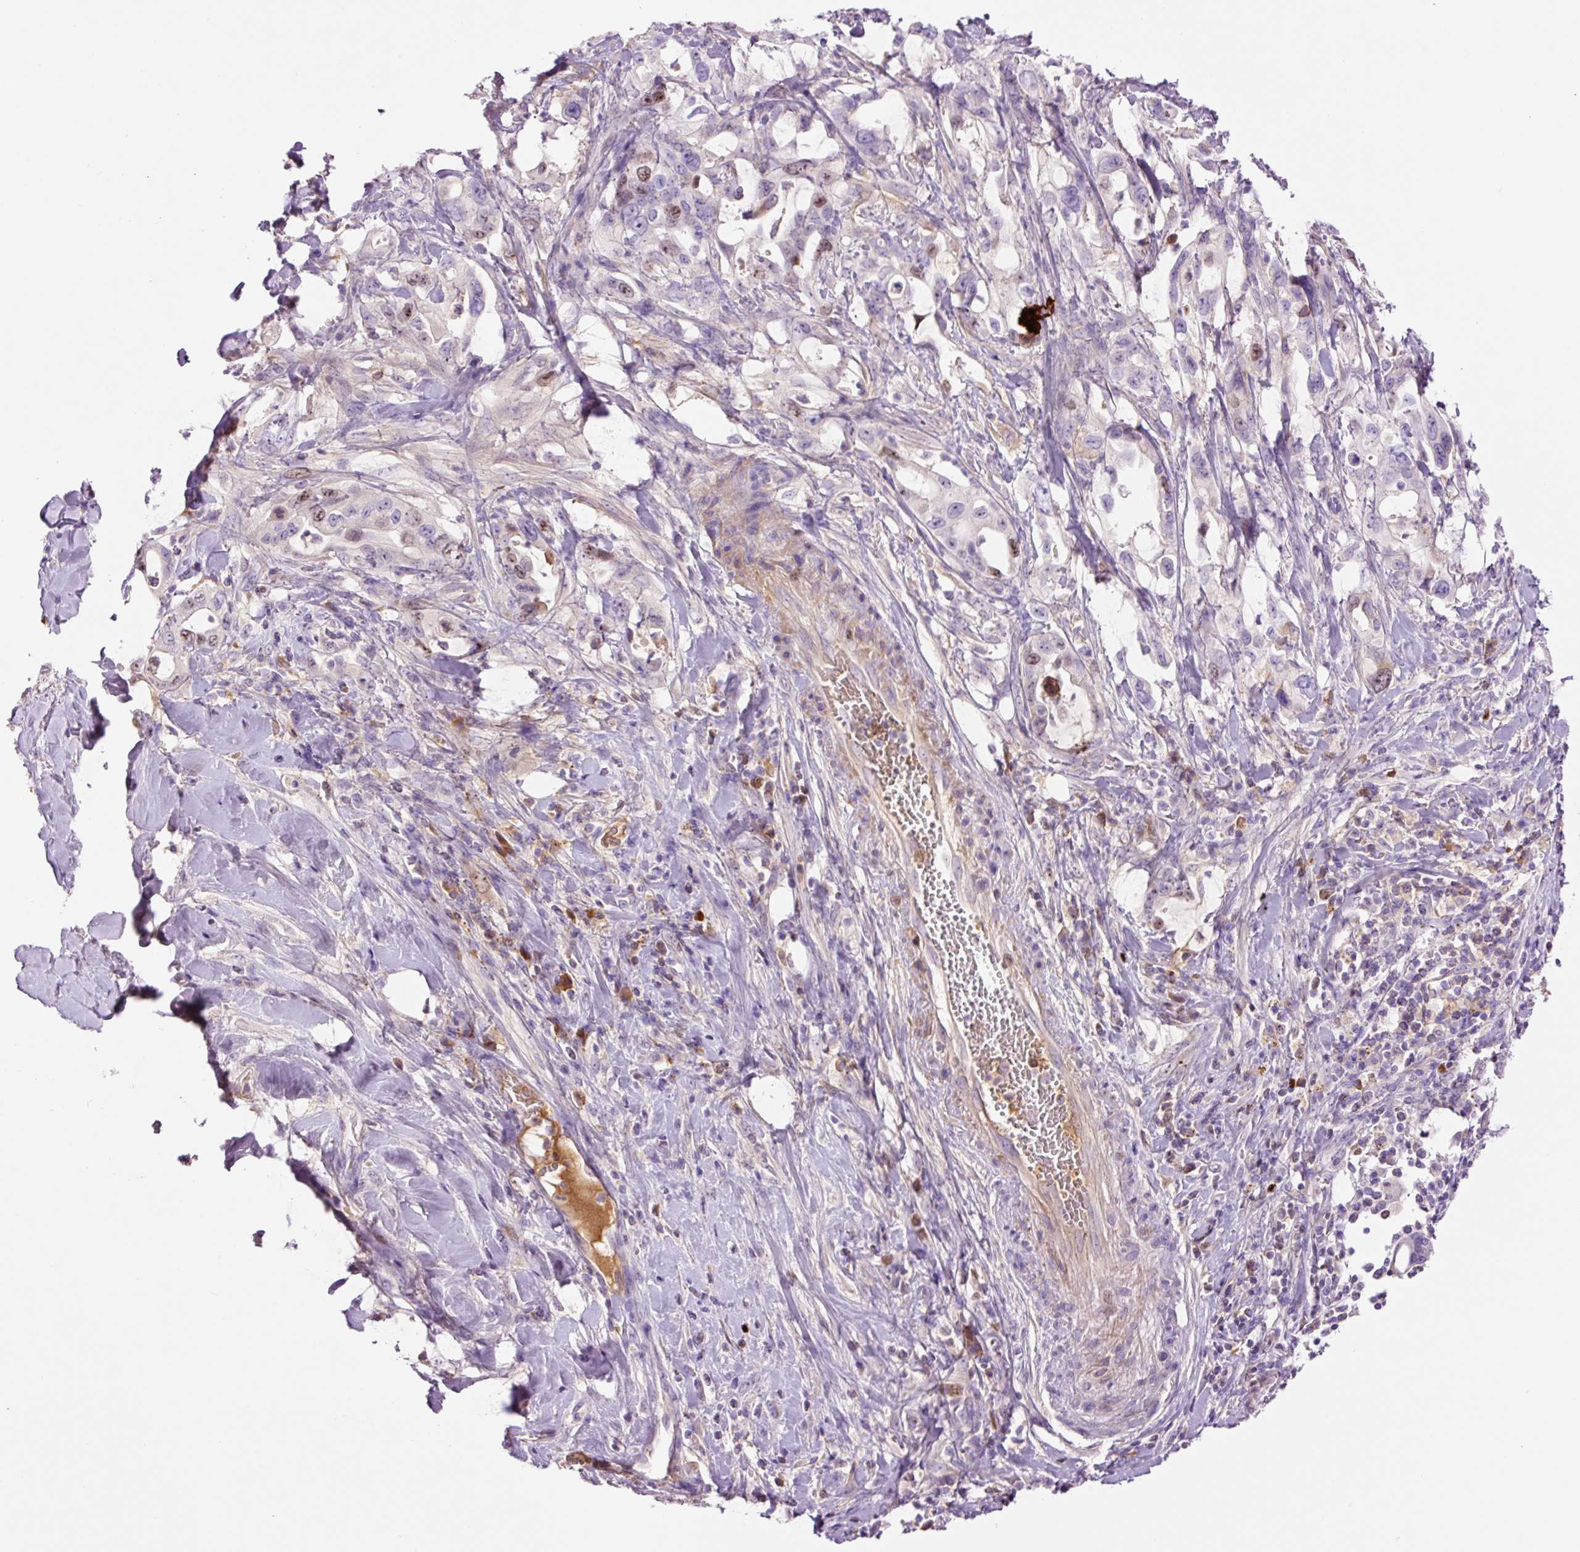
{"staining": {"intensity": "moderate", "quantity": "<25%", "location": "nuclear"}, "tissue": "pancreatic cancer", "cell_type": "Tumor cells", "image_type": "cancer", "snomed": [{"axis": "morphology", "description": "Adenocarcinoma, NOS"}, {"axis": "topography", "description": "Pancreas"}], "caption": "A brown stain highlights moderate nuclear positivity of a protein in human adenocarcinoma (pancreatic) tumor cells.", "gene": "DPPA4", "patient": {"sex": "female", "age": 61}}